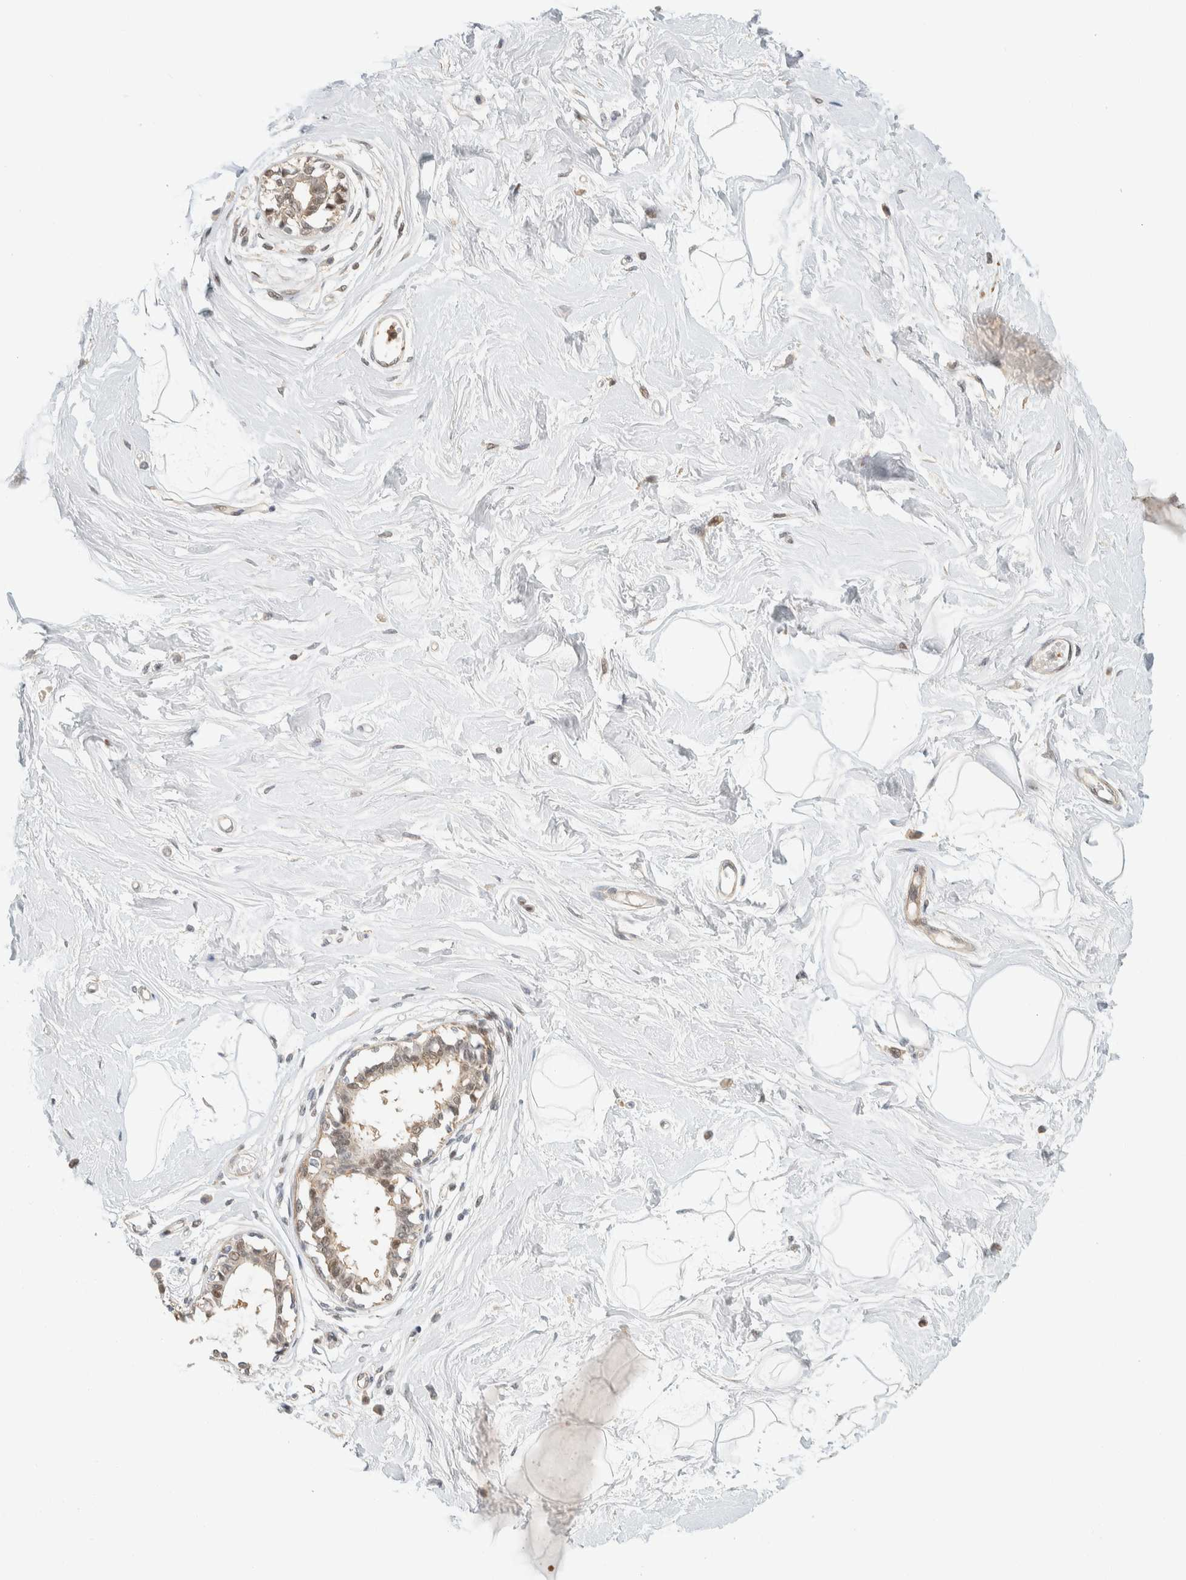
{"staining": {"intensity": "negative", "quantity": "none", "location": "none"}, "tissue": "breast", "cell_type": "Adipocytes", "image_type": "normal", "snomed": [{"axis": "morphology", "description": "Normal tissue, NOS"}, {"axis": "topography", "description": "Breast"}], "caption": "Immunohistochemical staining of normal breast reveals no significant expression in adipocytes.", "gene": "ARFGEF1", "patient": {"sex": "female", "age": 45}}